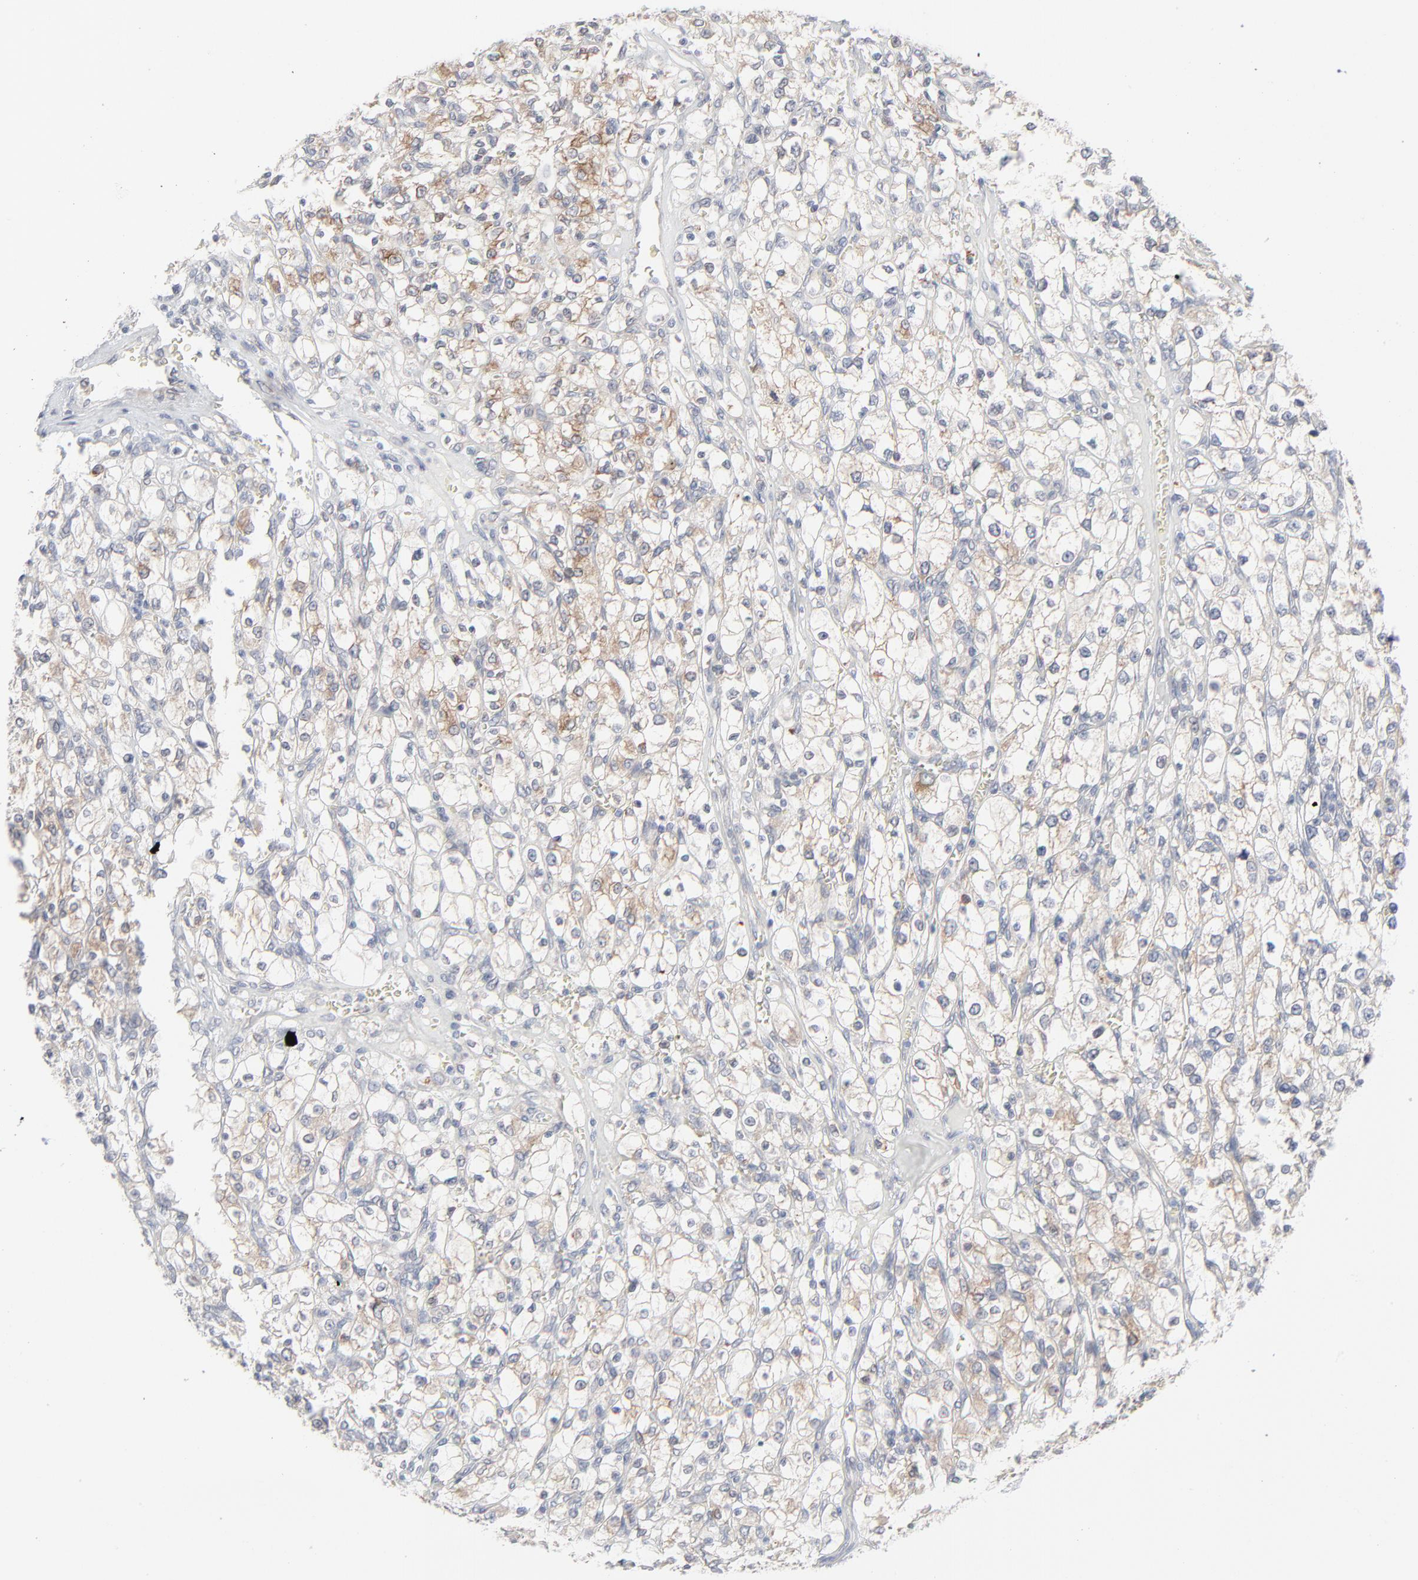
{"staining": {"intensity": "weak", "quantity": "25%-75%", "location": "cytoplasmic/membranous"}, "tissue": "renal cancer", "cell_type": "Tumor cells", "image_type": "cancer", "snomed": [{"axis": "morphology", "description": "Adenocarcinoma, NOS"}, {"axis": "topography", "description": "Kidney"}], "caption": "IHC staining of adenocarcinoma (renal), which exhibits low levels of weak cytoplasmic/membranous staining in about 25%-75% of tumor cells indicating weak cytoplasmic/membranous protein positivity. The staining was performed using DAB (brown) for protein detection and nuclei were counterstained in hematoxylin (blue).", "gene": "KDSR", "patient": {"sex": "female", "age": 62}}